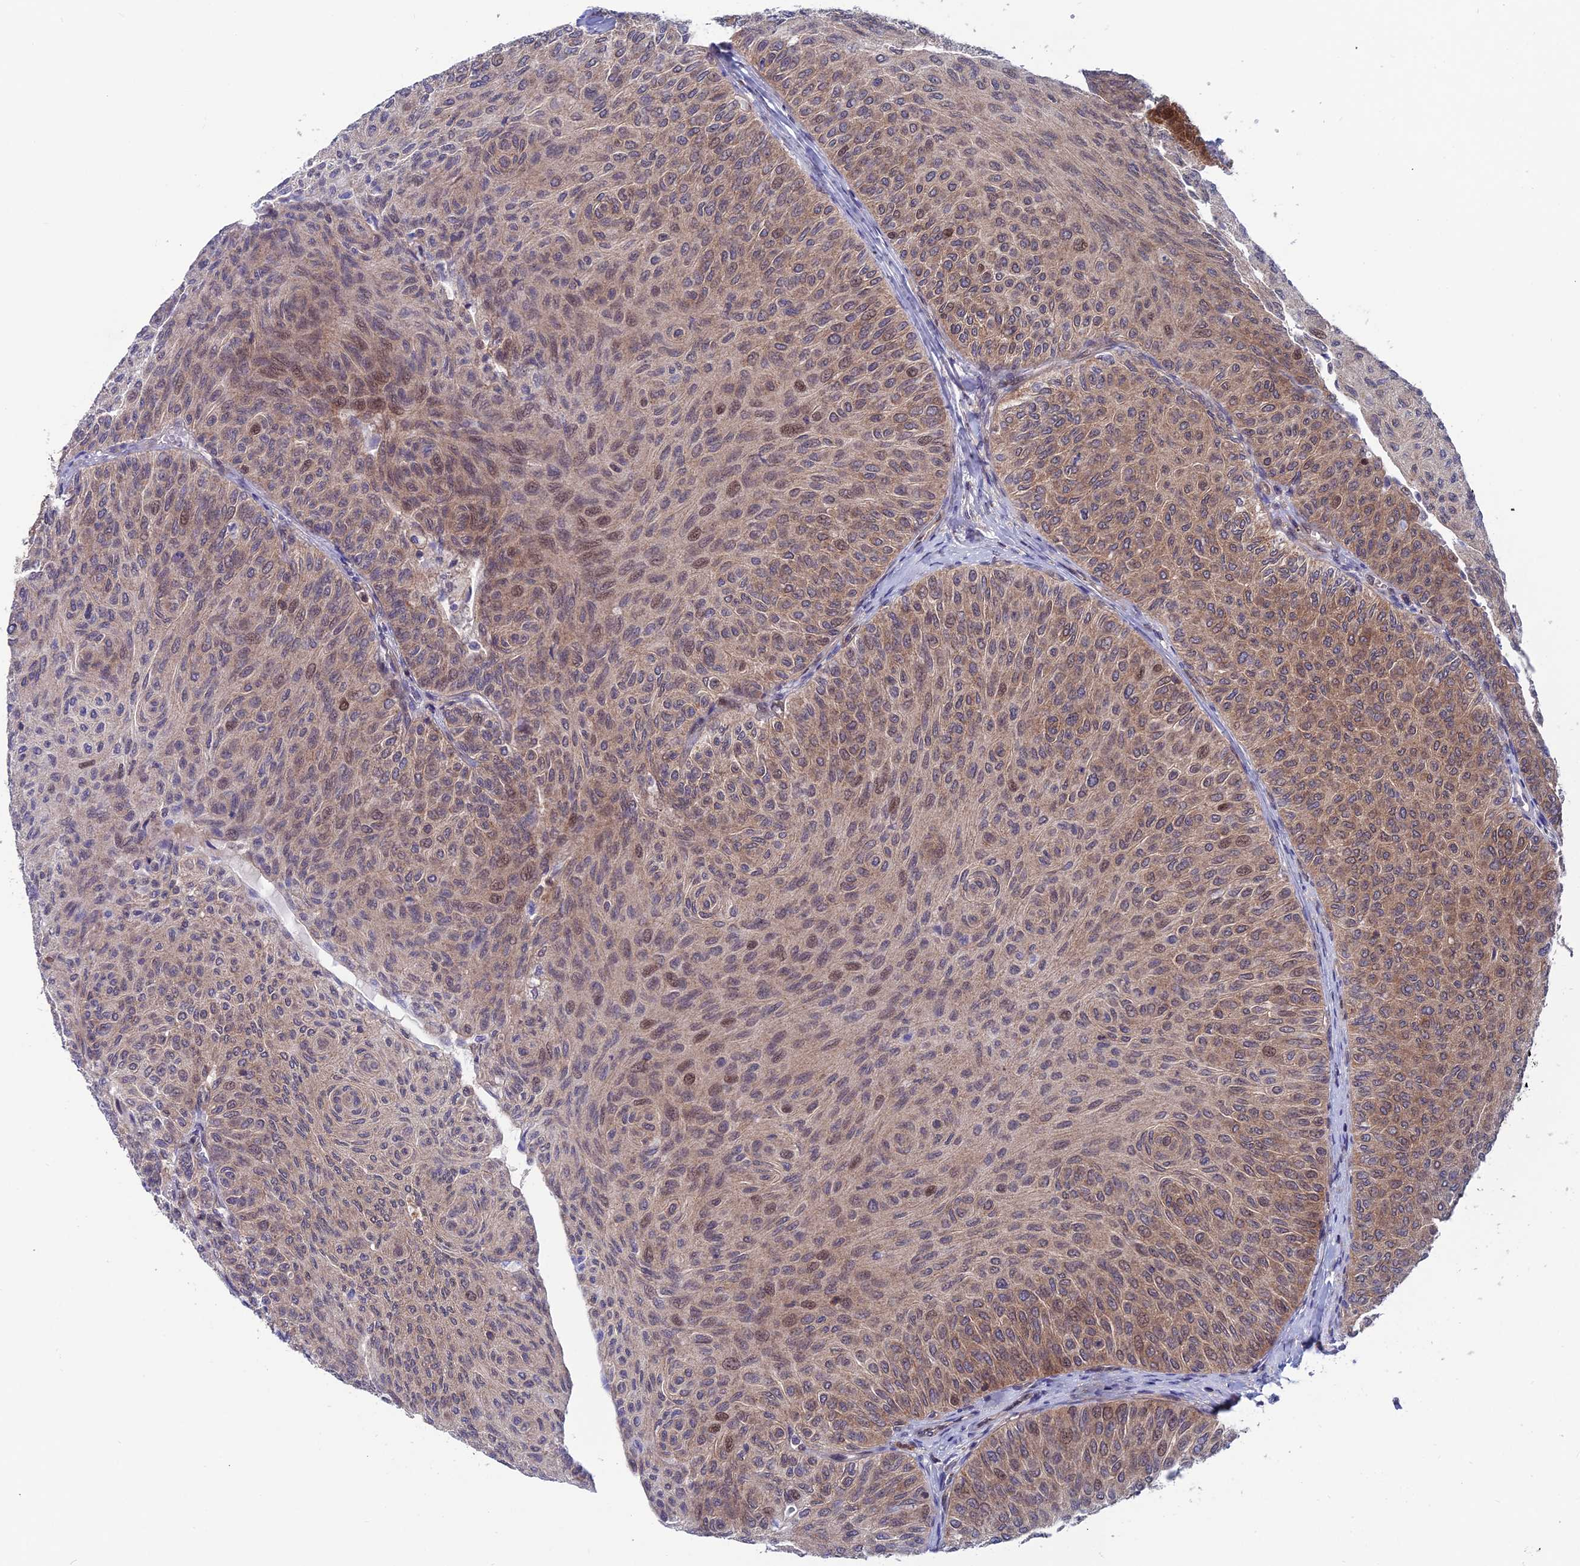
{"staining": {"intensity": "moderate", "quantity": ">75%", "location": "cytoplasmic/membranous,nuclear"}, "tissue": "urothelial cancer", "cell_type": "Tumor cells", "image_type": "cancer", "snomed": [{"axis": "morphology", "description": "Urothelial carcinoma, Low grade"}, {"axis": "topography", "description": "Urinary bladder"}], "caption": "High-magnification brightfield microscopy of low-grade urothelial carcinoma stained with DAB (brown) and counterstained with hematoxylin (blue). tumor cells exhibit moderate cytoplasmic/membranous and nuclear positivity is identified in about>75% of cells.", "gene": "IGBP1", "patient": {"sex": "male", "age": 78}}